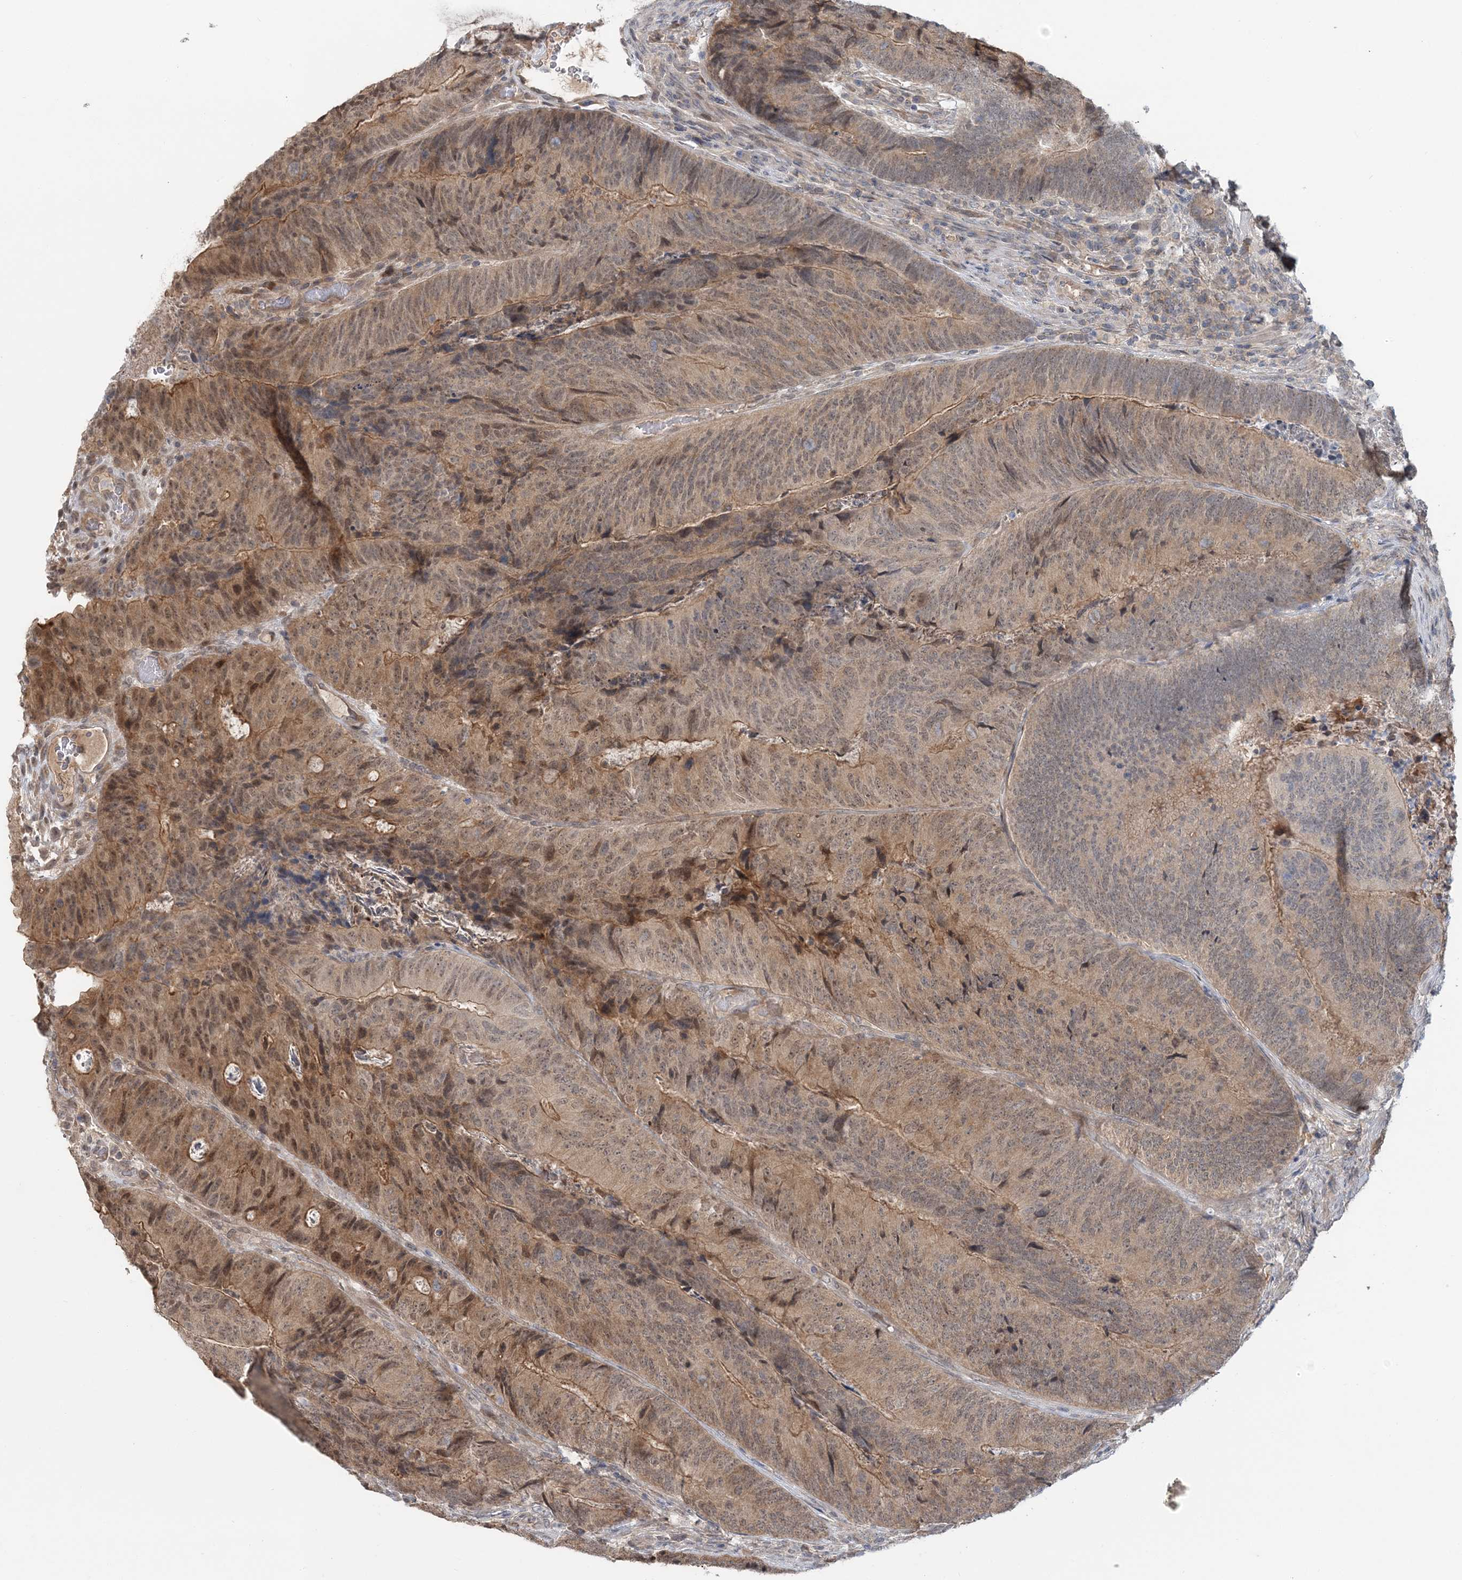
{"staining": {"intensity": "moderate", "quantity": ">75%", "location": "cytoplasmic/membranous,nuclear"}, "tissue": "colorectal cancer", "cell_type": "Tumor cells", "image_type": "cancer", "snomed": [{"axis": "morphology", "description": "Adenocarcinoma, NOS"}, {"axis": "topography", "description": "Colon"}], "caption": "DAB immunohistochemical staining of colorectal cancer reveals moderate cytoplasmic/membranous and nuclear protein positivity in approximately >75% of tumor cells. Using DAB (brown) and hematoxylin (blue) stains, captured at high magnification using brightfield microscopy.", "gene": "RNF25", "patient": {"sex": "female", "age": 67}}